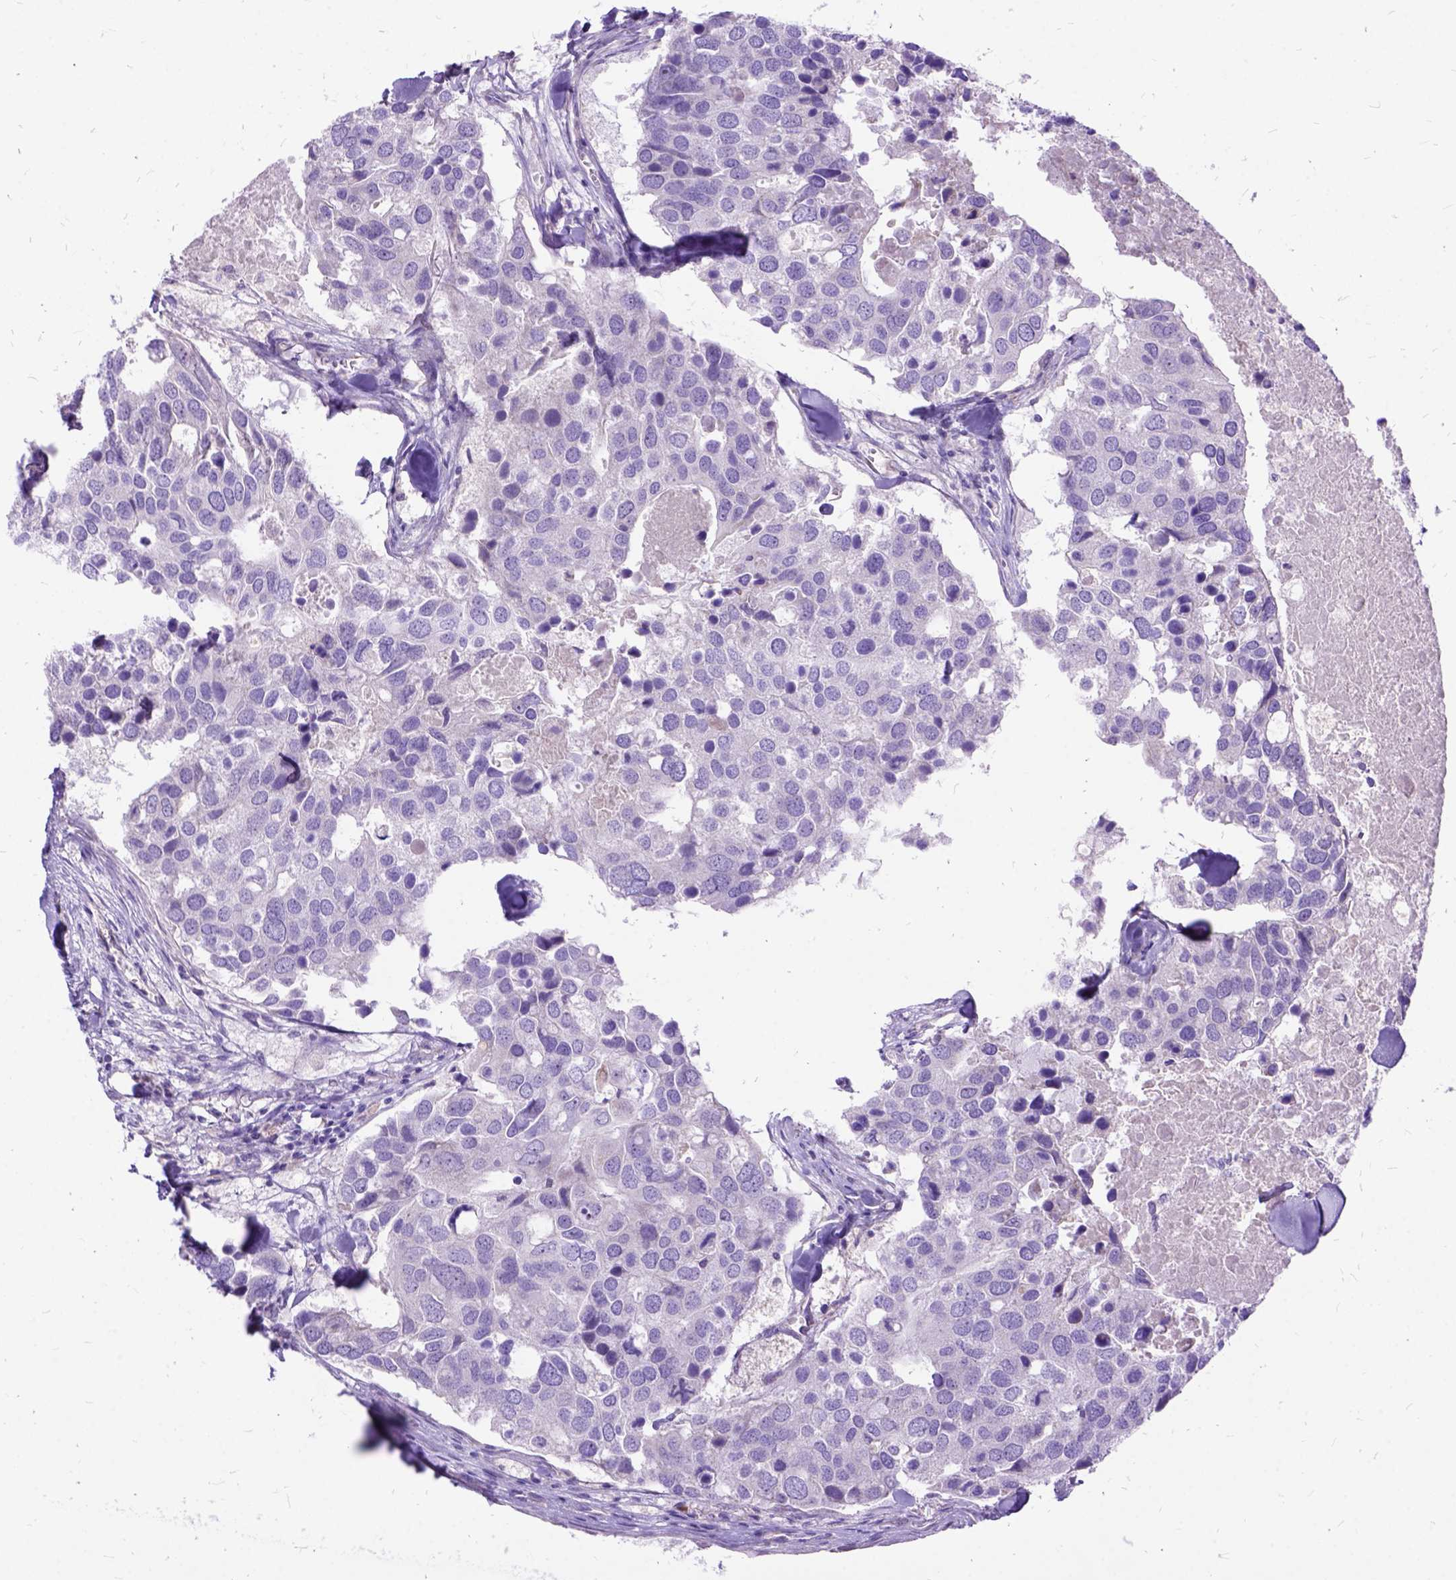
{"staining": {"intensity": "negative", "quantity": "none", "location": "none"}, "tissue": "breast cancer", "cell_type": "Tumor cells", "image_type": "cancer", "snomed": [{"axis": "morphology", "description": "Duct carcinoma"}, {"axis": "topography", "description": "Breast"}], "caption": "An image of invasive ductal carcinoma (breast) stained for a protein displays no brown staining in tumor cells.", "gene": "CTAG2", "patient": {"sex": "female", "age": 83}}